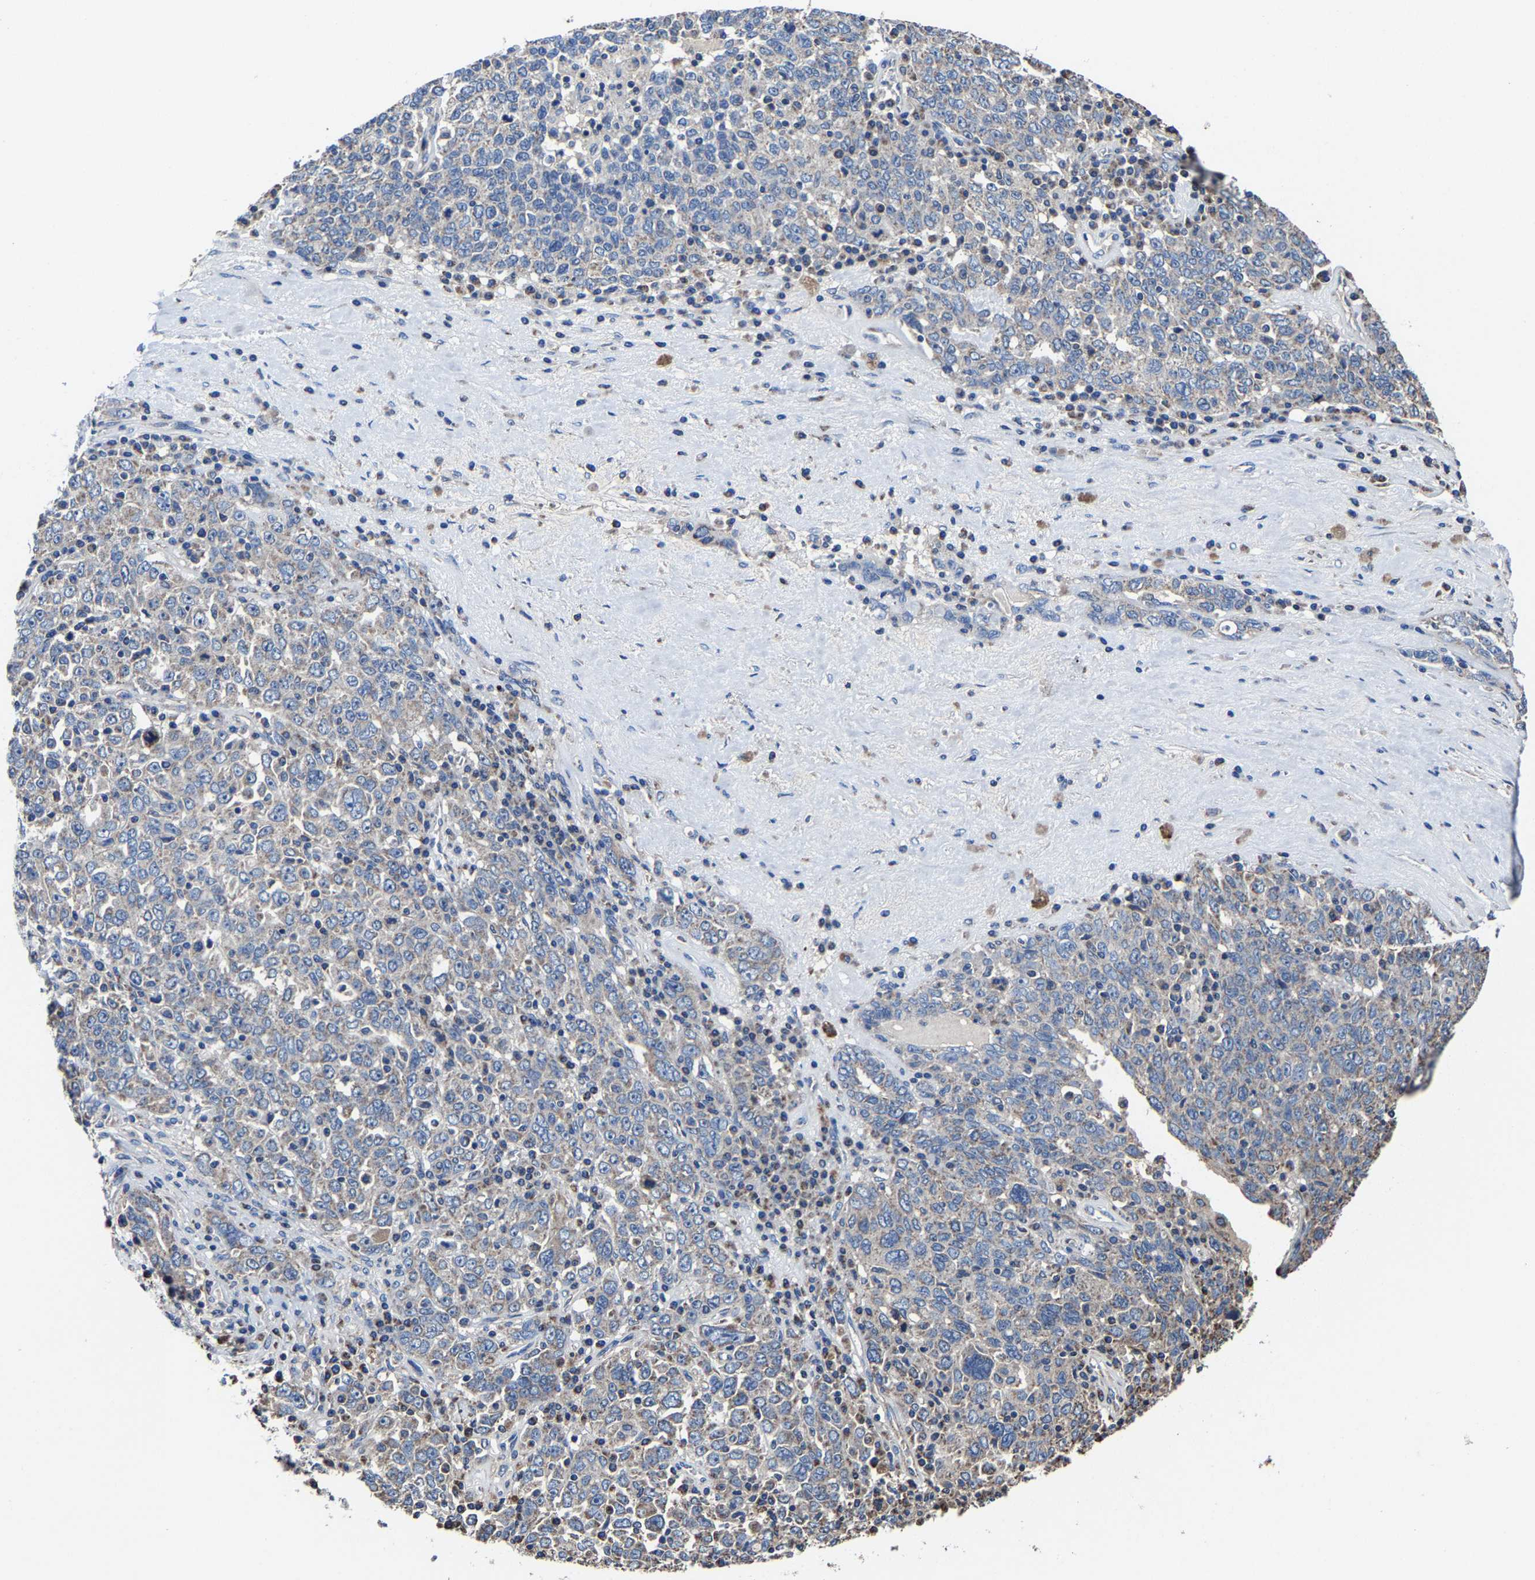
{"staining": {"intensity": "weak", "quantity": "<25%", "location": "cytoplasmic/membranous"}, "tissue": "ovarian cancer", "cell_type": "Tumor cells", "image_type": "cancer", "snomed": [{"axis": "morphology", "description": "Carcinoma, endometroid"}, {"axis": "topography", "description": "Ovary"}], "caption": "Ovarian cancer was stained to show a protein in brown. There is no significant expression in tumor cells. (Immunohistochemistry, brightfield microscopy, high magnification).", "gene": "ZCCHC7", "patient": {"sex": "female", "age": 62}}